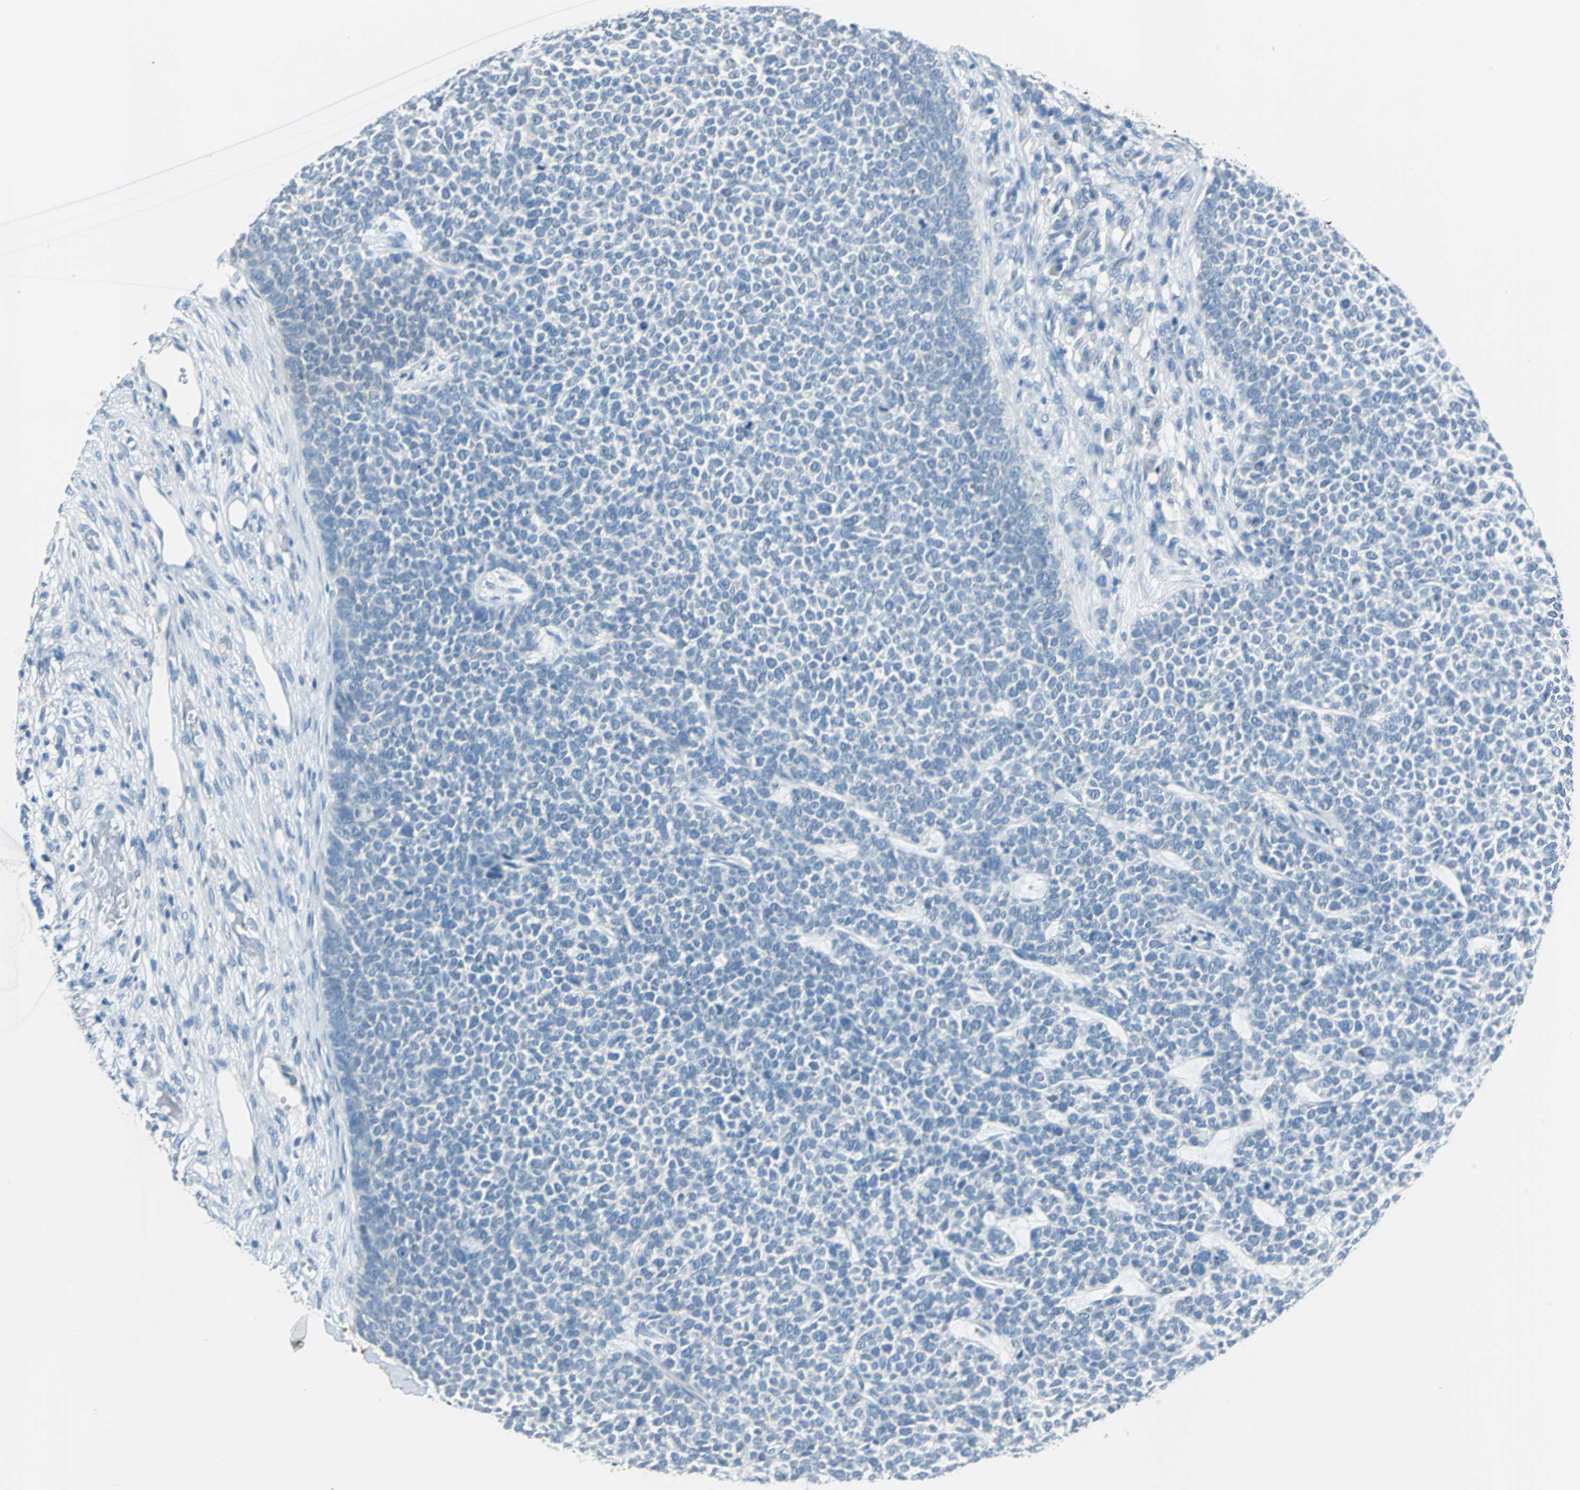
{"staining": {"intensity": "negative", "quantity": "none", "location": "none"}, "tissue": "skin cancer", "cell_type": "Tumor cells", "image_type": "cancer", "snomed": [{"axis": "morphology", "description": "Basal cell carcinoma"}, {"axis": "topography", "description": "Skin"}], "caption": "Skin cancer (basal cell carcinoma) stained for a protein using immunohistochemistry exhibits no staining tumor cells.", "gene": "MUC7", "patient": {"sex": "female", "age": 84}}